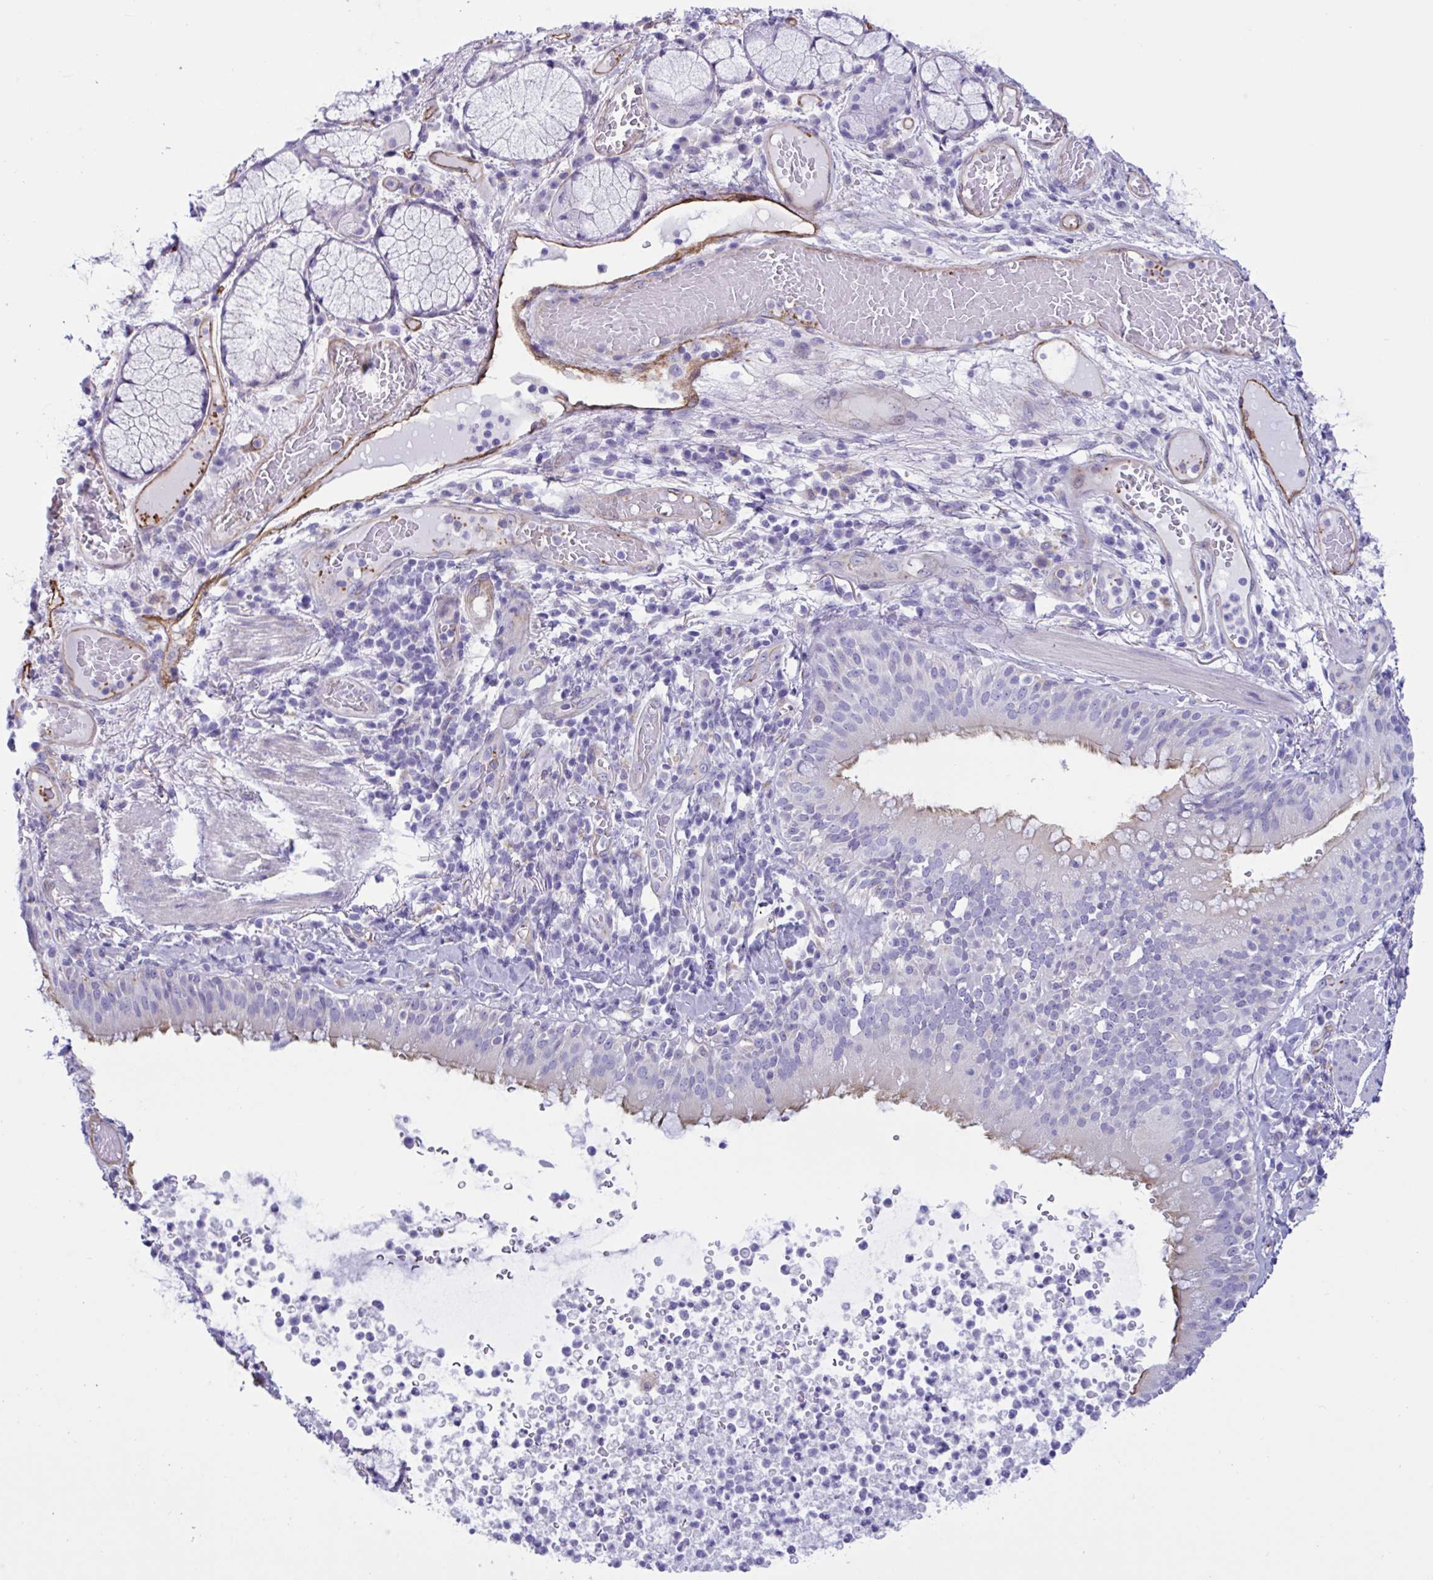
{"staining": {"intensity": "moderate", "quantity": "<25%", "location": "cytoplasmic/membranous"}, "tissue": "bronchus", "cell_type": "Respiratory epithelial cells", "image_type": "normal", "snomed": [{"axis": "morphology", "description": "Normal tissue, NOS"}, {"axis": "topography", "description": "Cartilage tissue"}, {"axis": "topography", "description": "Bronchus"}], "caption": "IHC (DAB) staining of unremarkable bronchus demonstrates moderate cytoplasmic/membranous protein positivity in about <25% of respiratory epithelial cells.", "gene": "RPL22L1", "patient": {"sex": "male", "age": 56}}